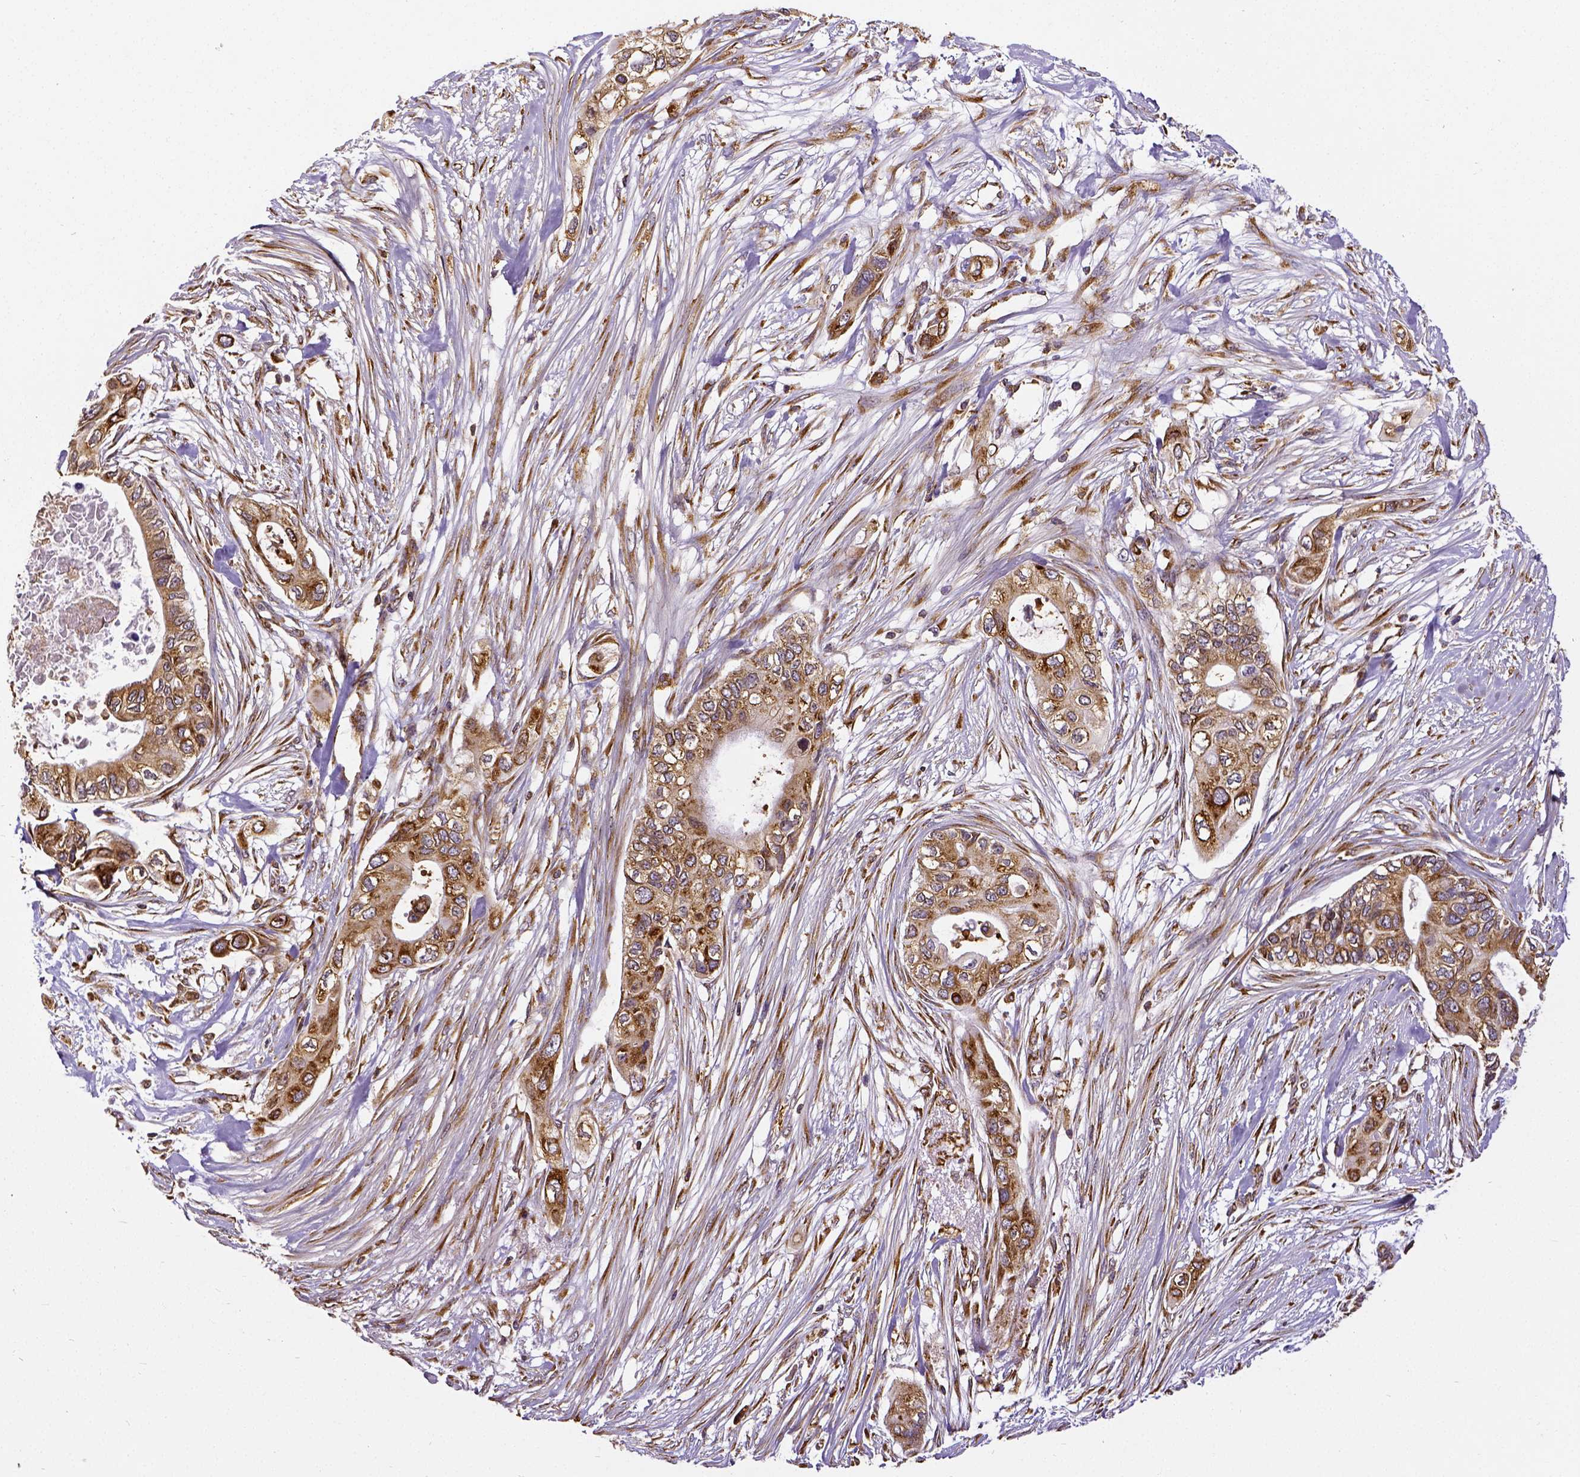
{"staining": {"intensity": "moderate", "quantity": ">75%", "location": "cytoplasmic/membranous"}, "tissue": "pancreatic cancer", "cell_type": "Tumor cells", "image_type": "cancer", "snomed": [{"axis": "morphology", "description": "Adenocarcinoma, NOS"}, {"axis": "topography", "description": "Pancreas"}], "caption": "Brown immunohistochemical staining in adenocarcinoma (pancreatic) displays moderate cytoplasmic/membranous positivity in about >75% of tumor cells. Nuclei are stained in blue.", "gene": "MTDH", "patient": {"sex": "female", "age": 63}}